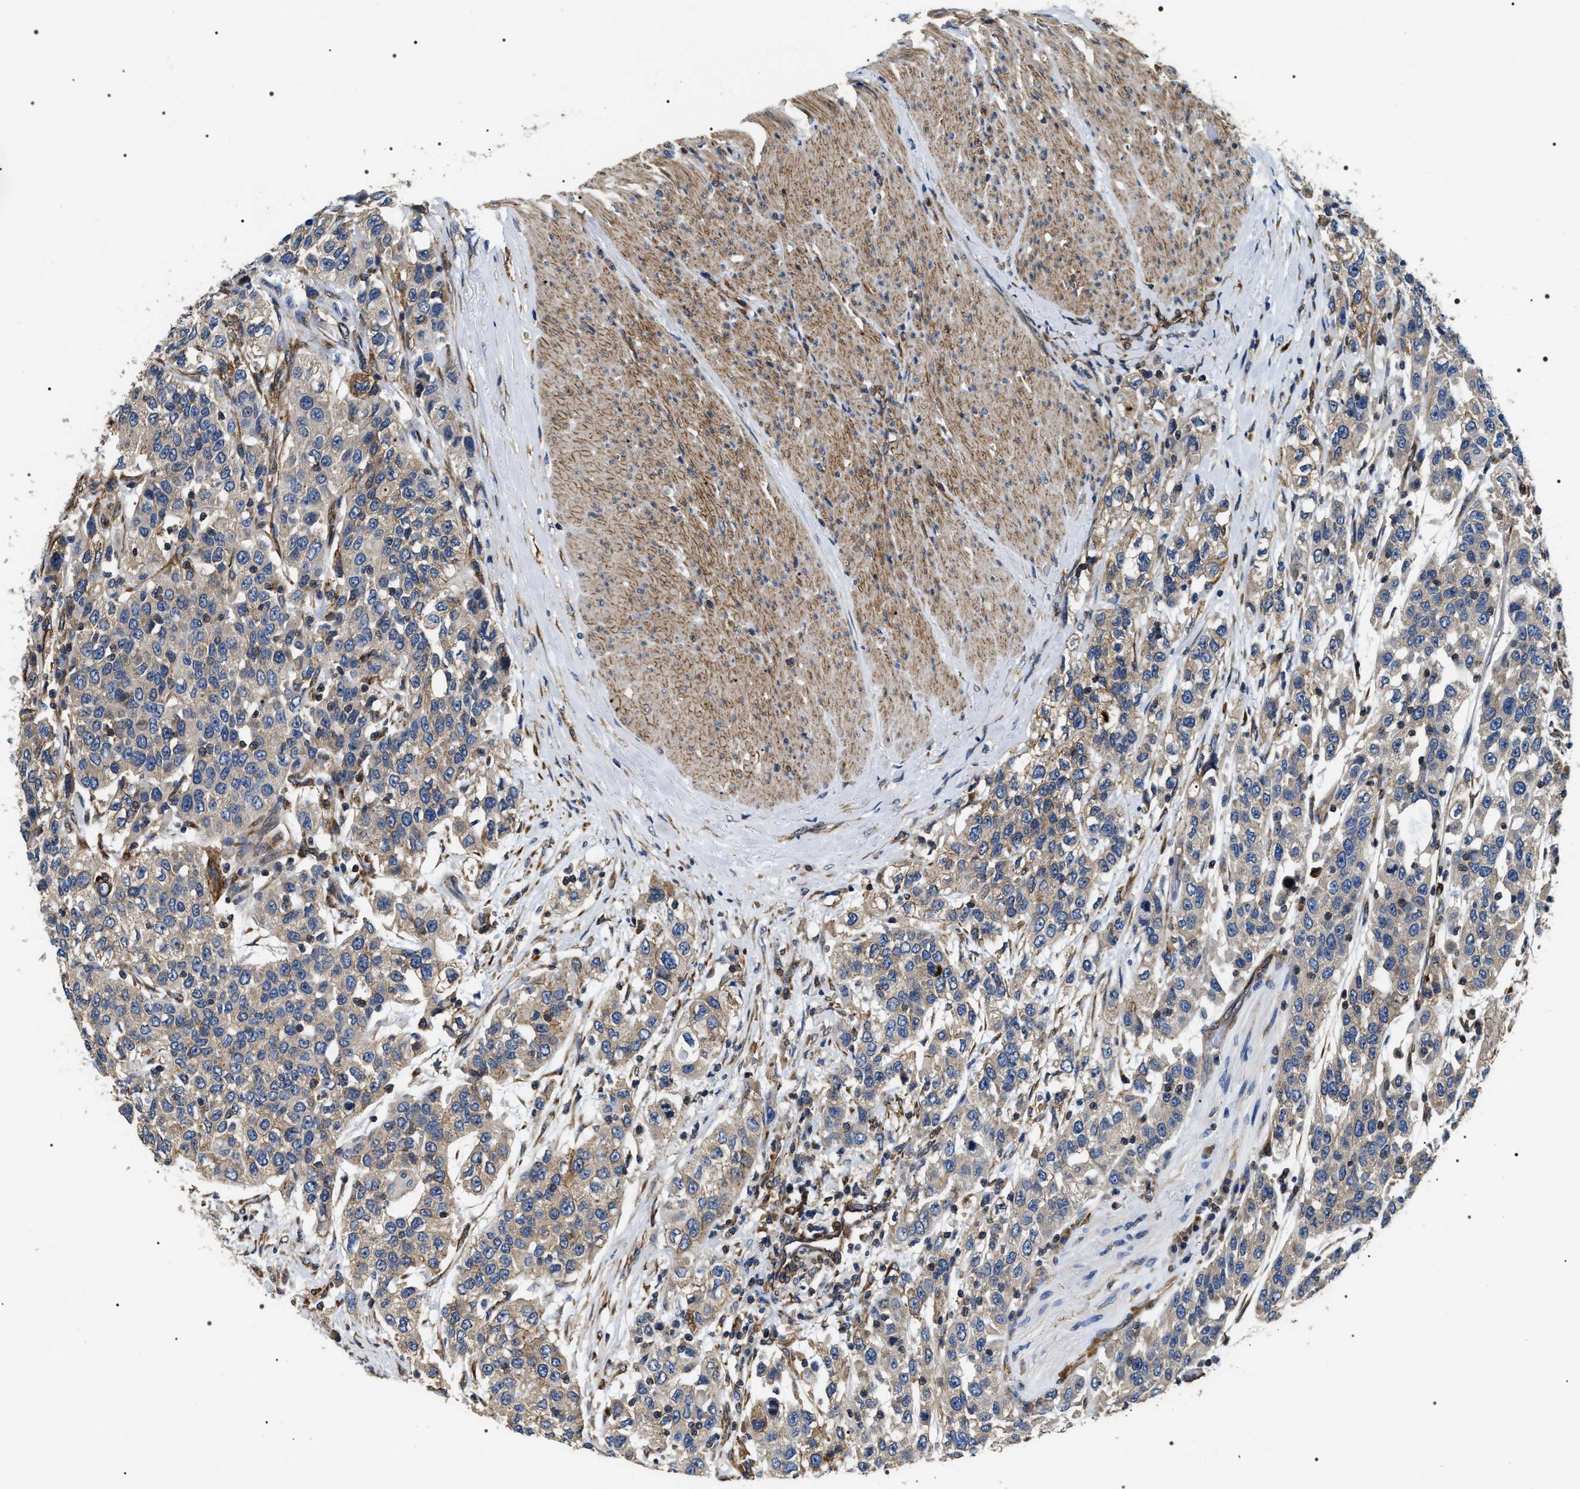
{"staining": {"intensity": "weak", "quantity": "25%-75%", "location": "cytoplasmic/membranous"}, "tissue": "urothelial cancer", "cell_type": "Tumor cells", "image_type": "cancer", "snomed": [{"axis": "morphology", "description": "Urothelial carcinoma, High grade"}, {"axis": "topography", "description": "Urinary bladder"}], "caption": "Immunohistochemical staining of human high-grade urothelial carcinoma exhibits weak cytoplasmic/membranous protein staining in approximately 25%-75% of tumor cells. Using DAB (brown) and hematoxylin (blue) stains, captured at high magnification using brightfield microscopy.", "gene": "ZC3HAV1L", "patient": {"sex": "female", "age": 80}}